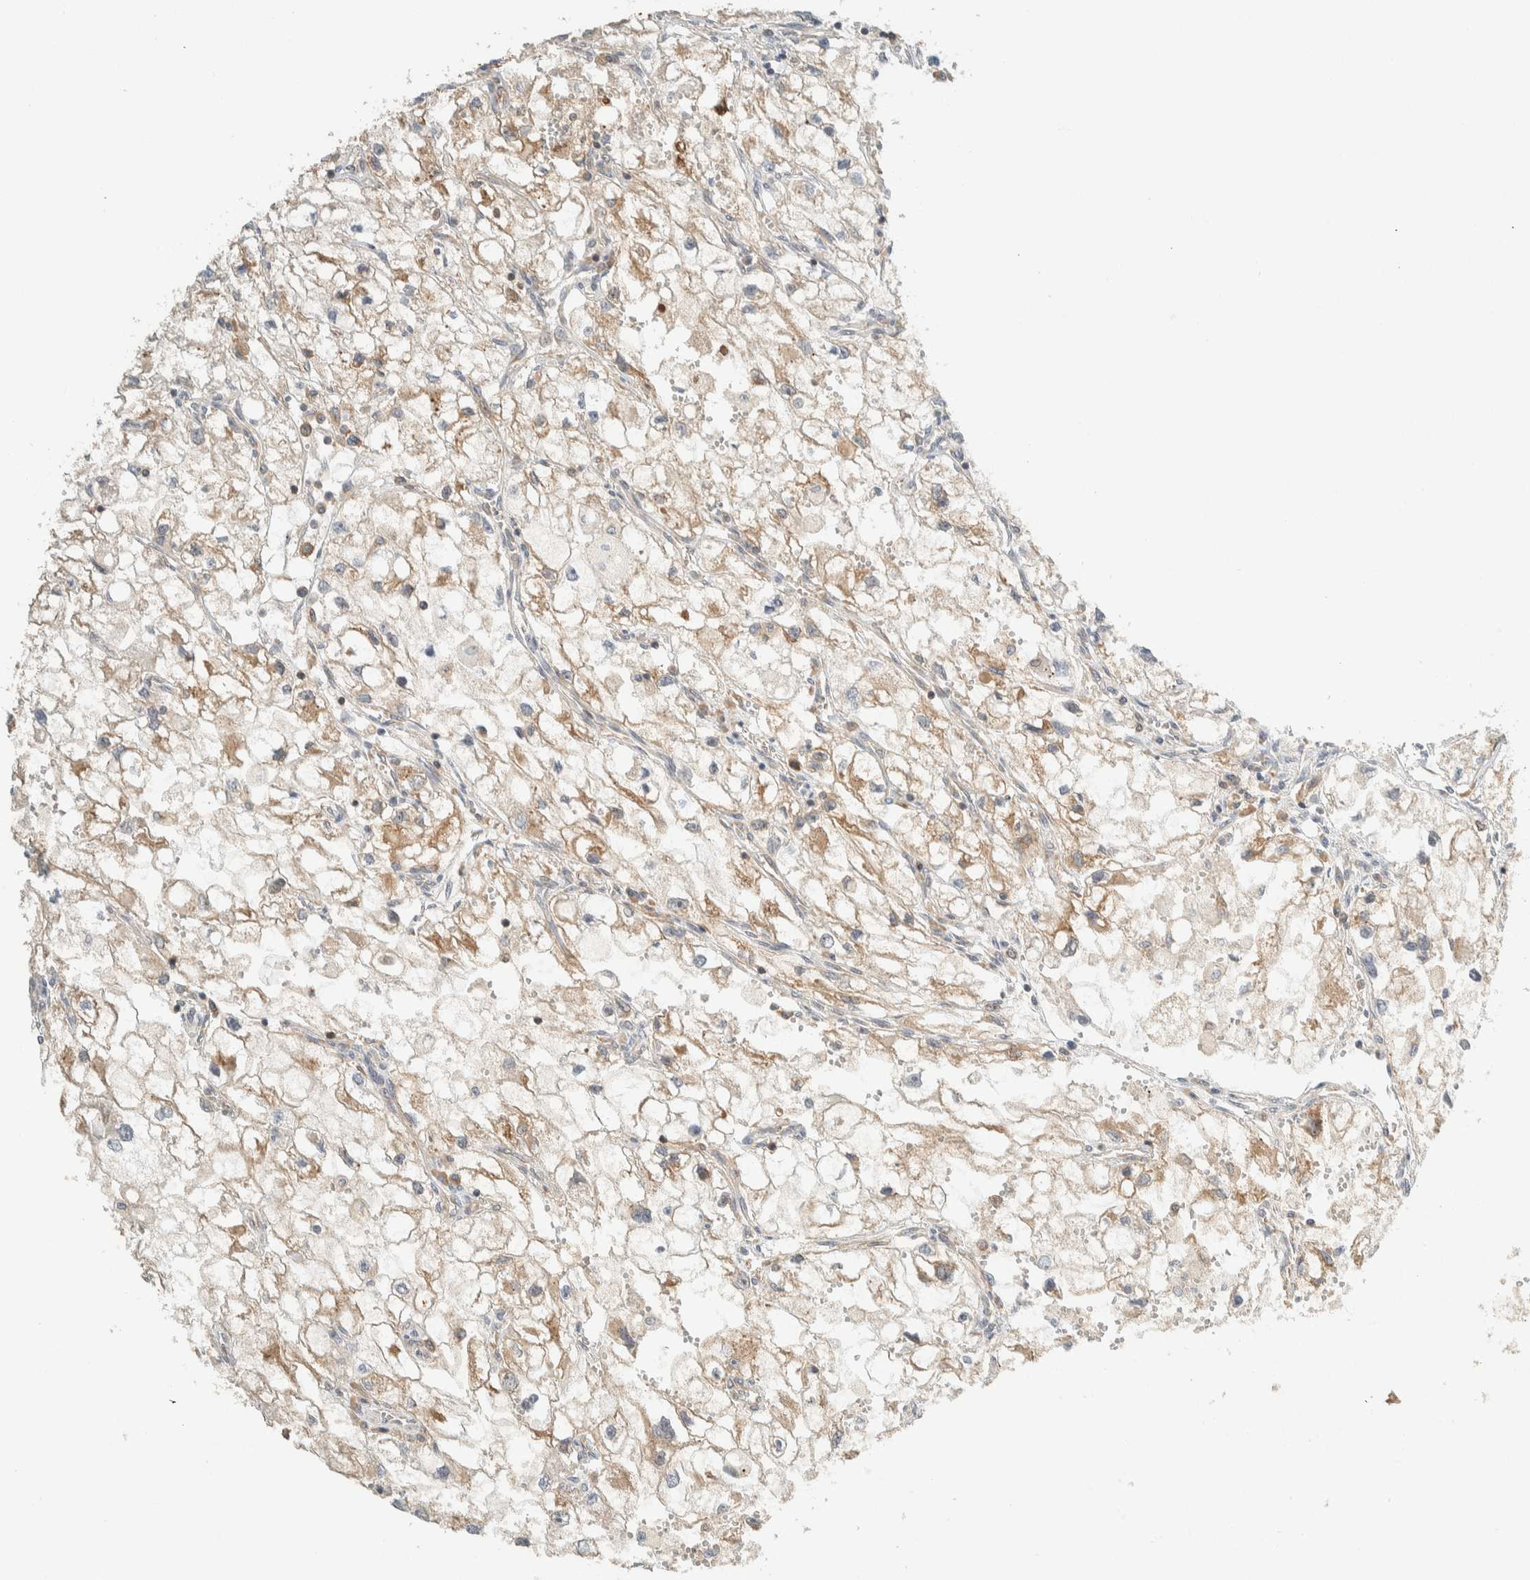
{"staining": {"intensity": "weak", "quantity": "25%-75%", "location": "cytoplasmic/membranous"}, "tissue": "renal cancer", "cell_type": "Tumor cells", "image_type": "cancer", "snomed": [{"axis": "morphology", "description": "Adenocarcinoma, NOS"}, {"axis": "topography", "description": "Kidney"}], "caption": "A brown stain highlights weak cytoplasmic/membranous staining of a protein in renal cancer (adenocarcinoma) tumor cells. The staining is performed using DAB brown chromogen to label protein expression. The nuclei are counter-stained blue using hematoxylin.", "gene": "ARFGEF1", "patient": {"sex": "female", "age": 70}}